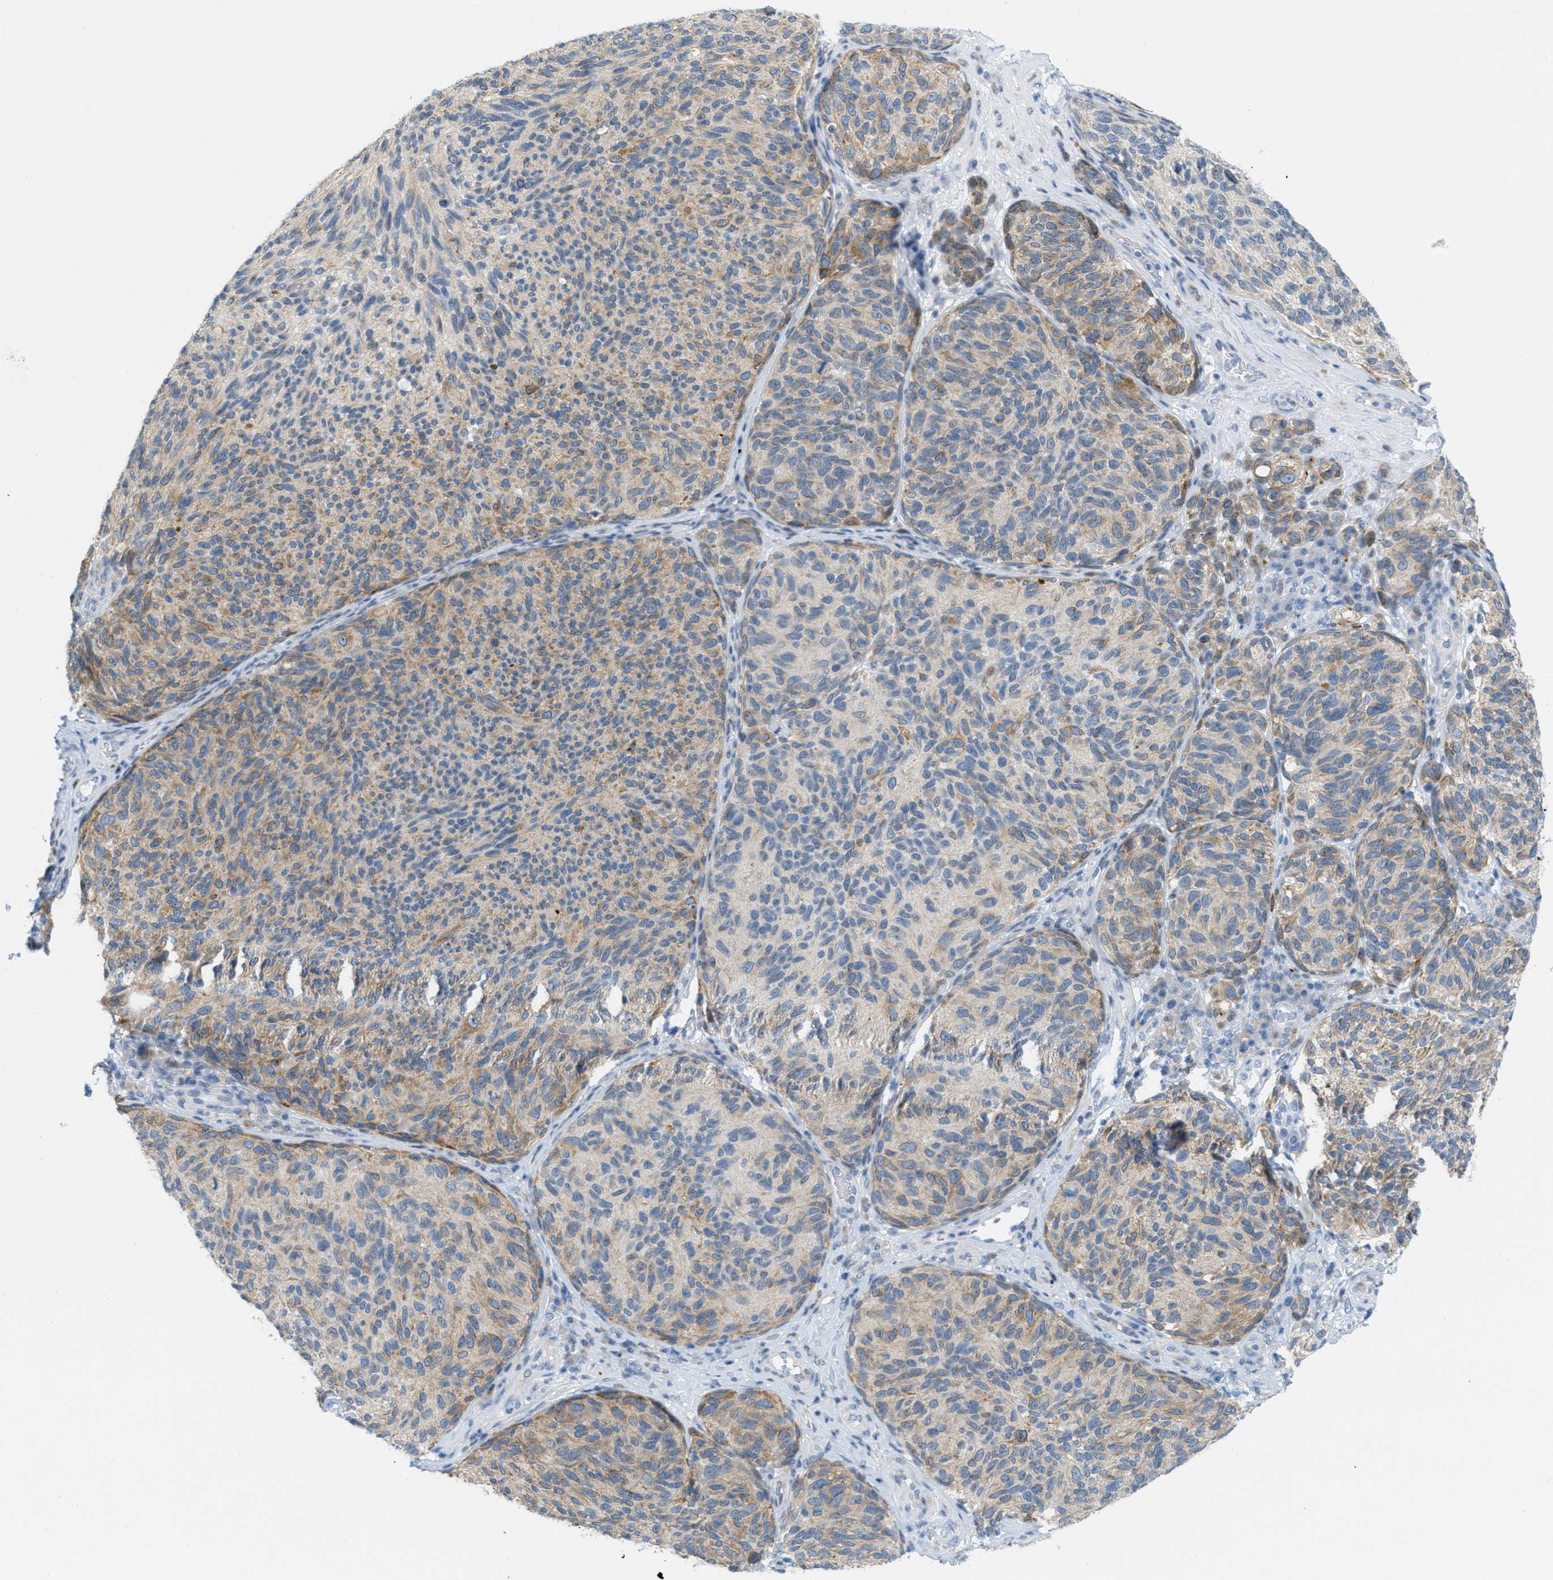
{"staining": {"intensity": "moderate", "quantity": "25%-75%", "location": "cytoplasmic/membranous"}, "tissue": "melanoma", "cell_type": "Tumor cells", "image_type": "cancer", "snomed": [{"axis": "morphology", "description": "Malignant melanoma, NOS"}, {"axis": "topography", "description": "Skin"}], "caption": "Moderate cytoplasmic/membranous positivity is seen in about 25%-75% of tumor cells in melanoma.", "gene": "TEX264", "patient": {"sex": "female", "age": 73}}